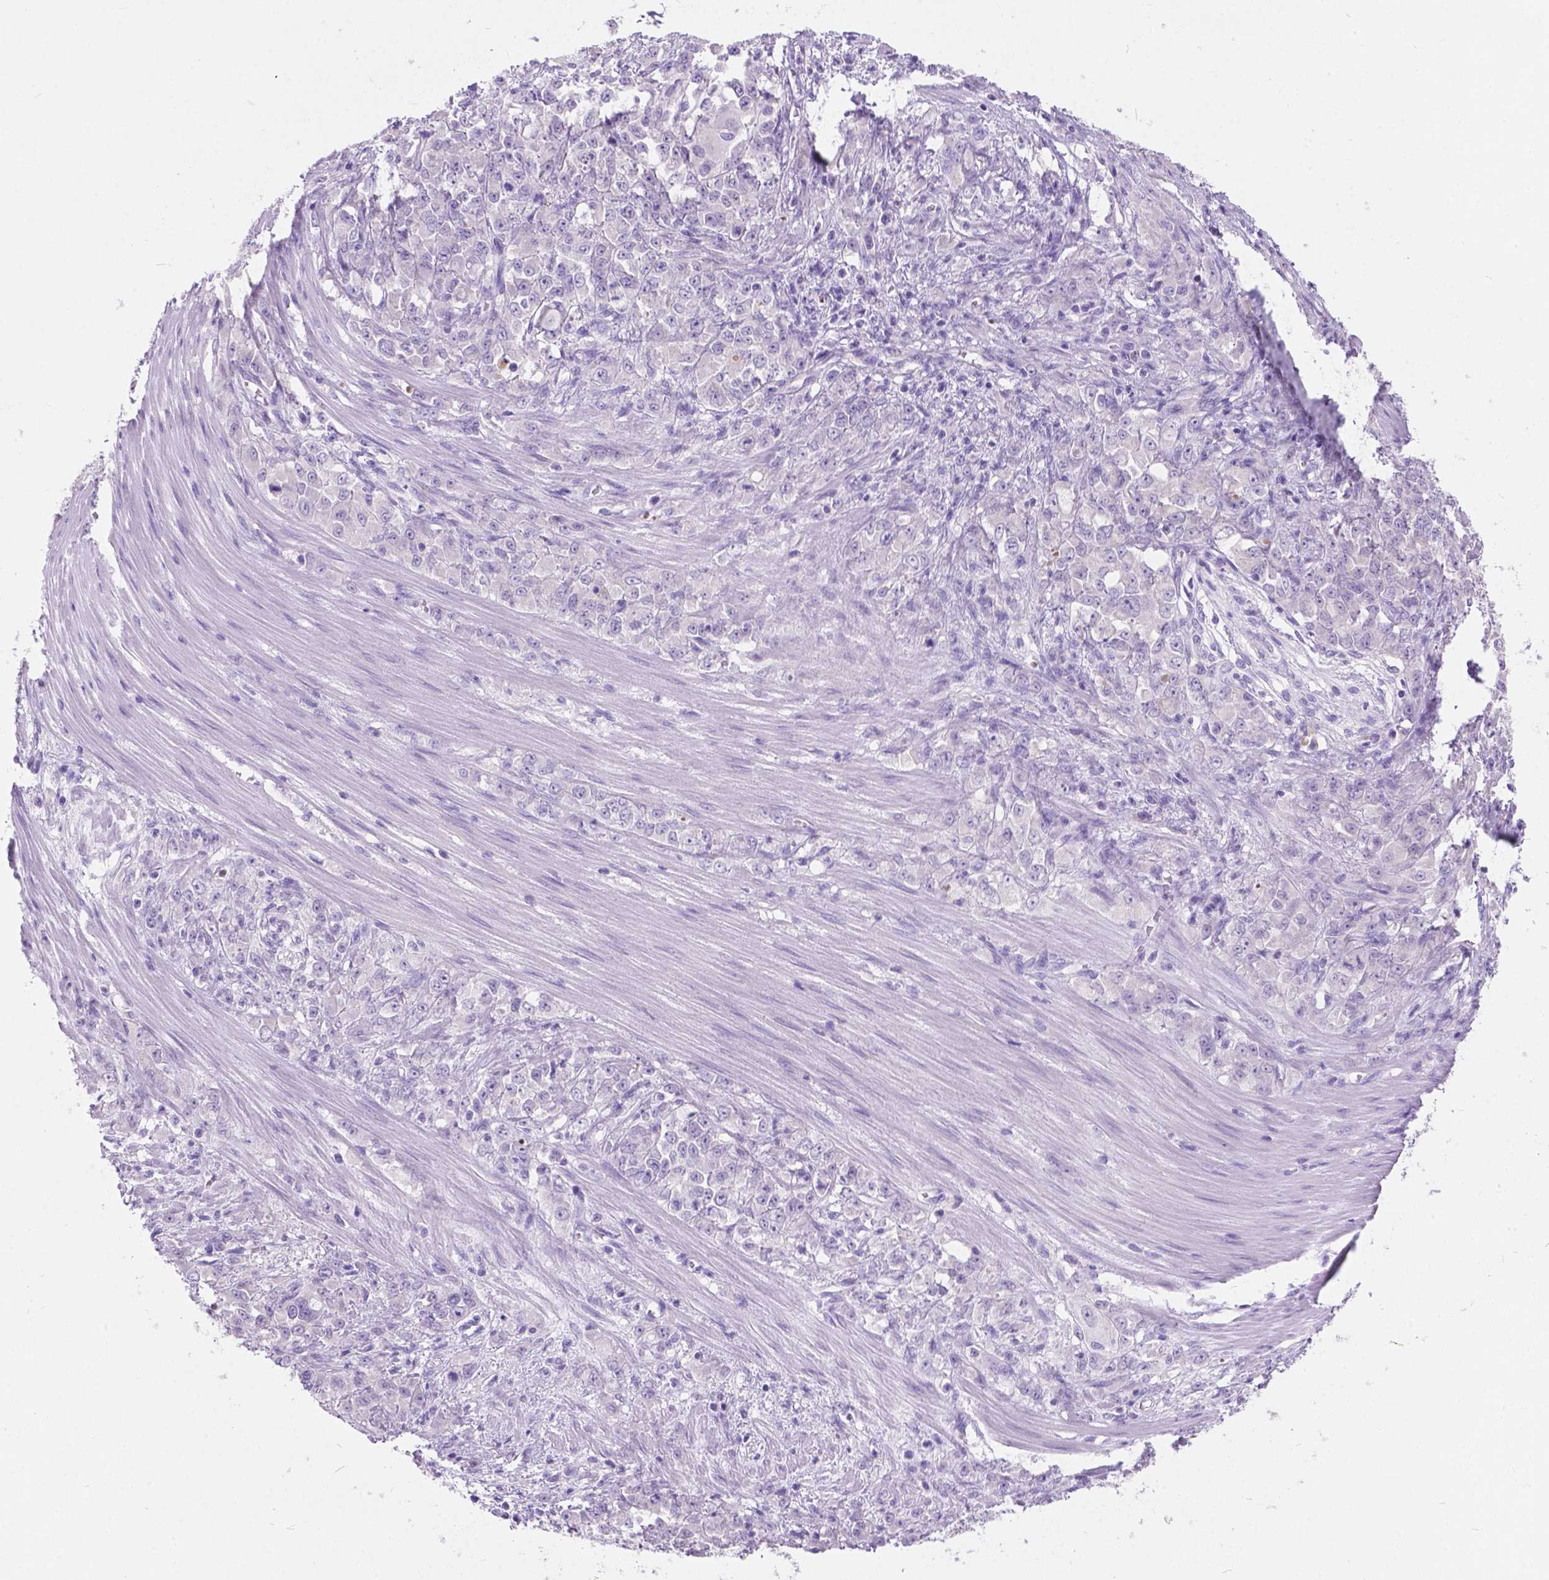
{"staining": {"intensity": "negative", "quantity": "none", "location": "none"}, "tissue": "stomach cancer", "cell_type": "Tumor cells", "image_type": "cancer", "snomed": [{"axis": "morphology", "description": "Adenocarcinoma, NOS"}, {"axis": "topography", "description": "Stomach"}], "caption": "Protein analysis of stomach cancer (adenocarcinoma) shows no significant positivity in tumor cells.", "gene": "ARMS2", "patient": {"sex": "female", "age": 76}}